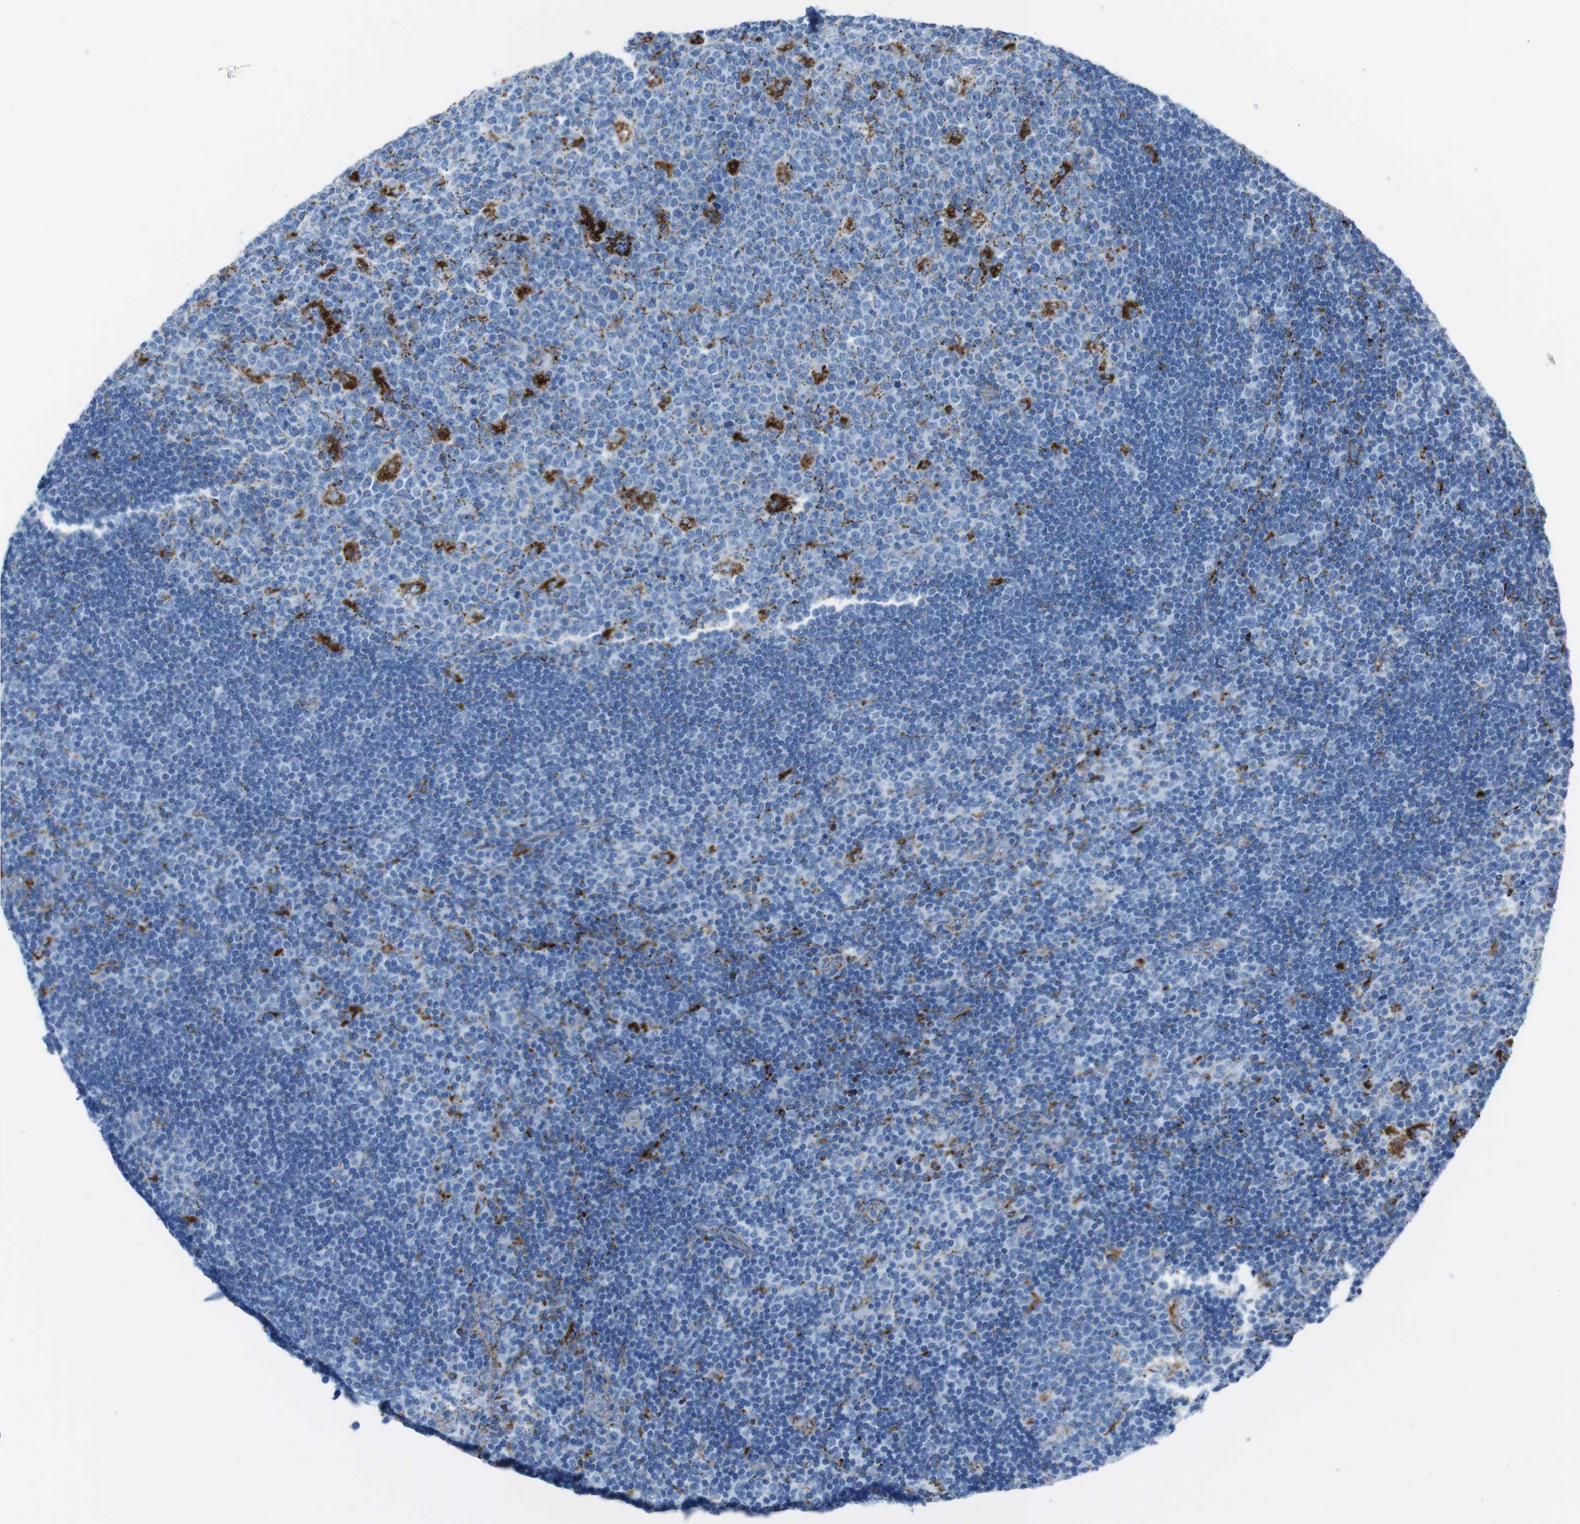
{"staining": {"intensity": "strong", "quantity": "<25%", "location": "cytoplasmic/membranous"}, "tissue": "lymph node", "cell_type": "Germinal center cells", "image_type": "normal", "snomed": [{"axis": "morphology", "description": "Normal tissue, NOS"}, {"axis": "topography", "description": "Lymph node"}, {"axis": "topography", "description": "Salivary gland"}], "caption": "A high-resolution photomicrograph shows immunohistochemistry staining of benign lymph node, which reveals strong cytoplasmic/membranous positivity in approximately <25% of germinal center cells. Ihc stains the protein in brown and the nuclei are stained blue.", "gene": "SCARB2", "patient": {"sex": "male", "age": 8}}